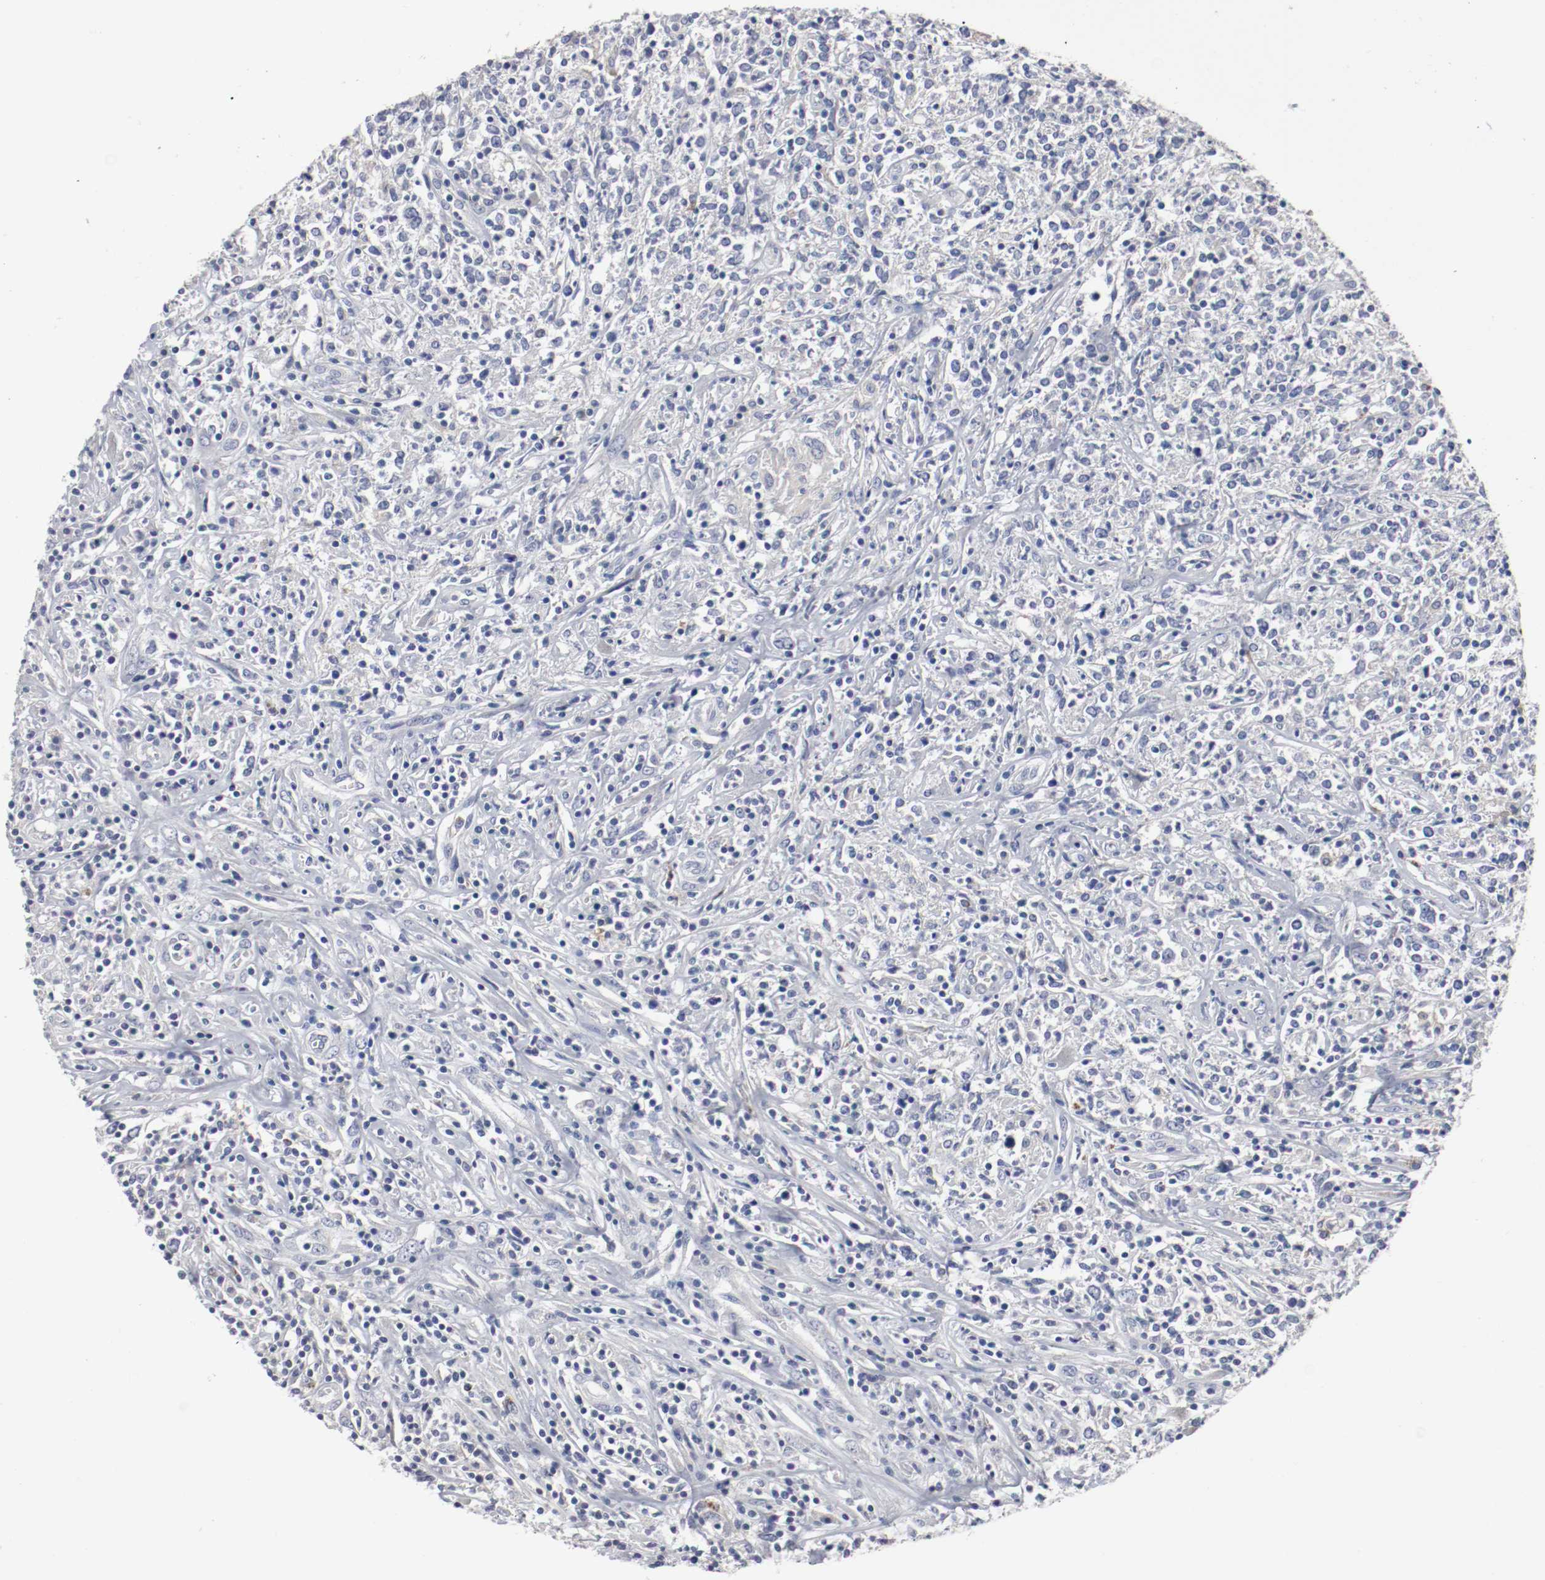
{"staining": {"intensity": "negative", "quantity": "none", "location": "none"}, "tissue": "lymphoma", "cell_type": "Tumor cells", "image_type": "cancer", "snomed": [{"axis": "morphology", "description": "Malignant lymphoma, non-Hodgkin's type, High grade"}, {"axis": "topography", "description": "Lymph node"}], "caption": "This is an IHC image of high-grade malignant lymphoma, non-Hodgkin's type. There is no positivity in tumor cells.", "gene": "FGFBP1", "patient": {"sex": "female", "age": 84}}